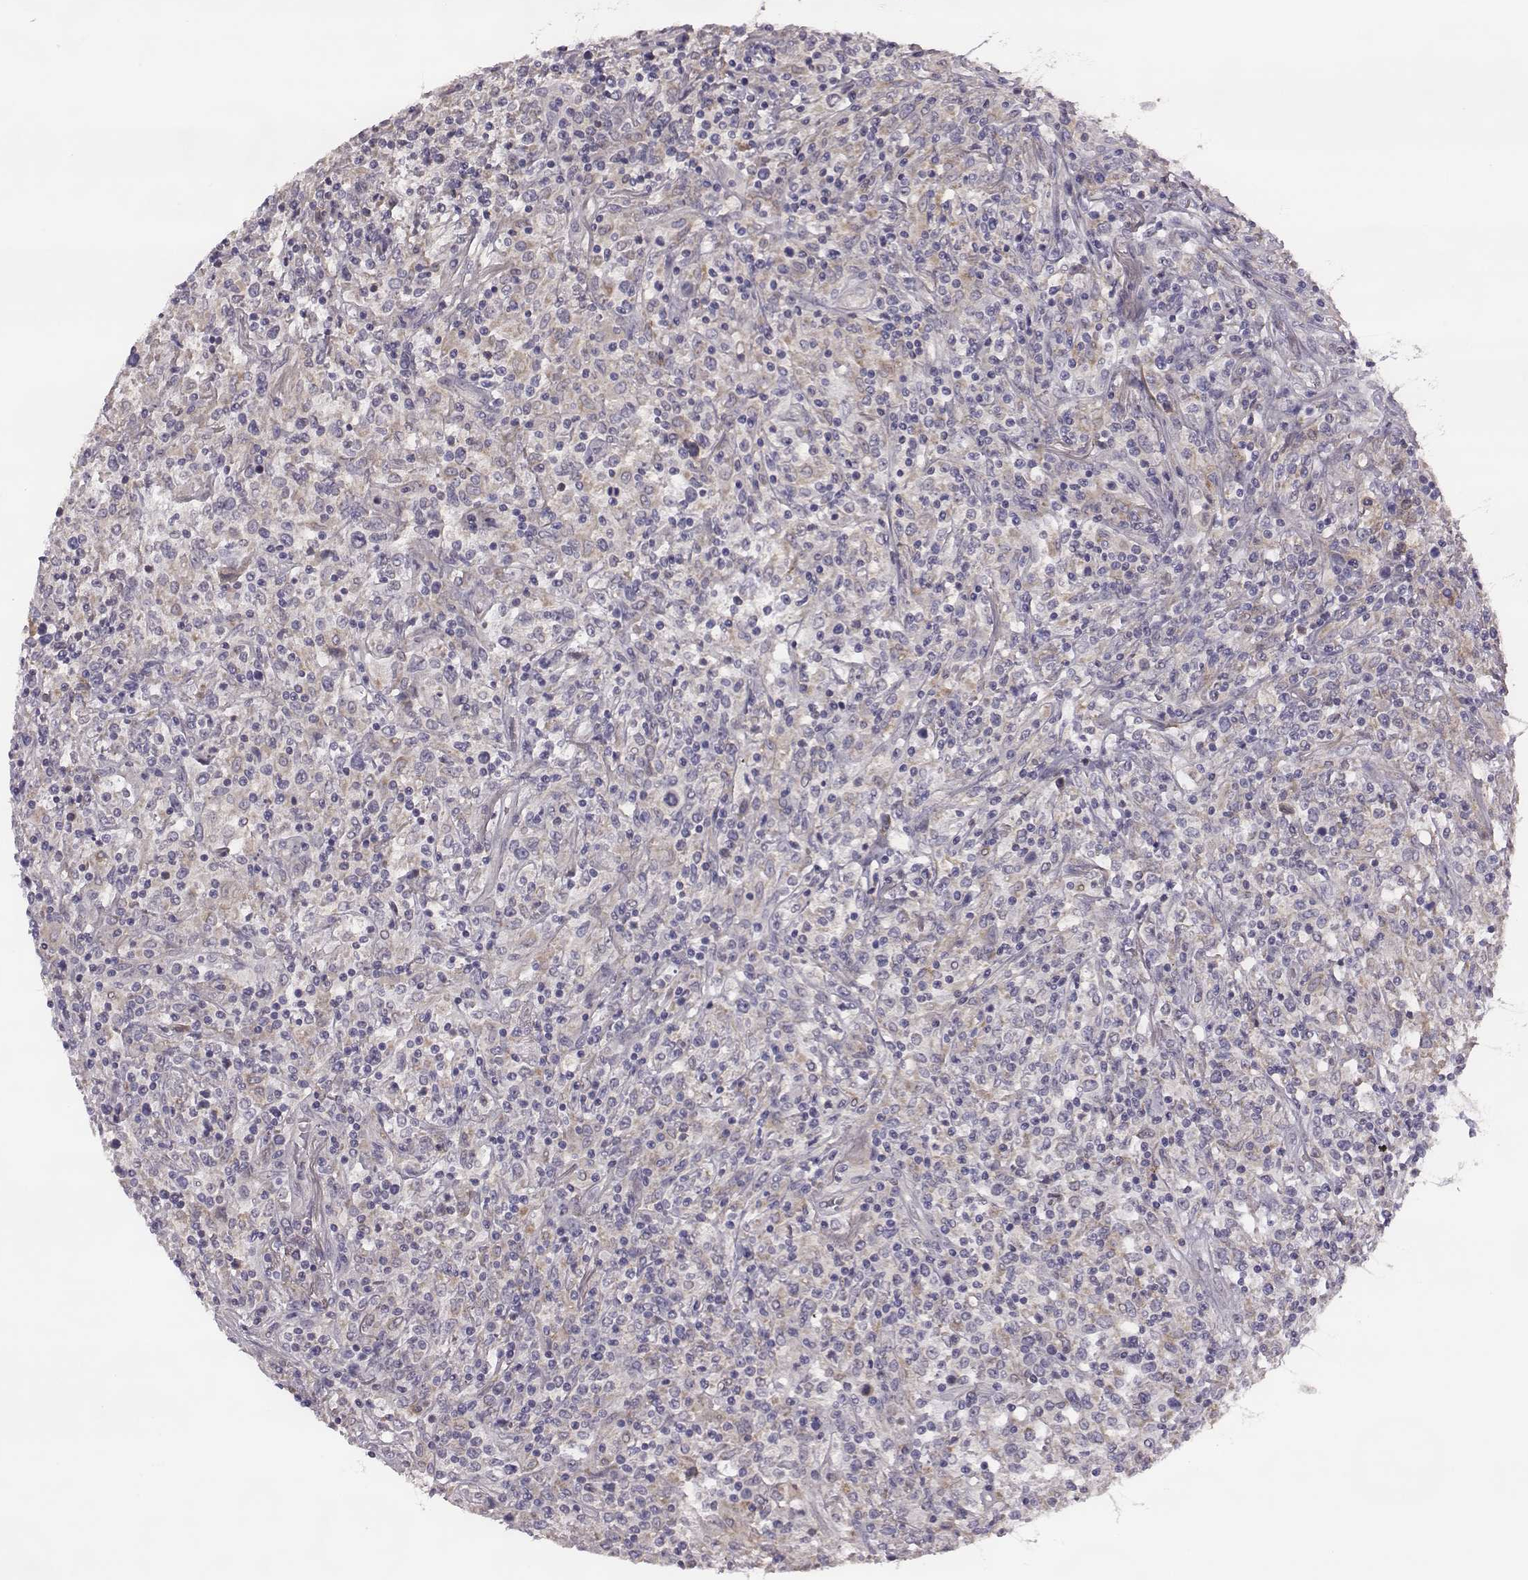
{"staining": {"intensity": "negative", "quantity": "none", "location": "none"}, "tissue": "lymphoma", "cell_type": "Tumor cells", "image_type": "cancer", "snomed": [{"axis": "morphology", "description": "Malignant lymphoma, non-Hodgkin's type, High grade"}, {"axis": "topography", "description": "Lung"}], "caption": "The photomicrograph exhibits no staining of tumor cells in high-grade malignant lymphoma, non-Hodgkin's type.", "gene": "KMO", "patient": {"sex": "male", "age": 79}}